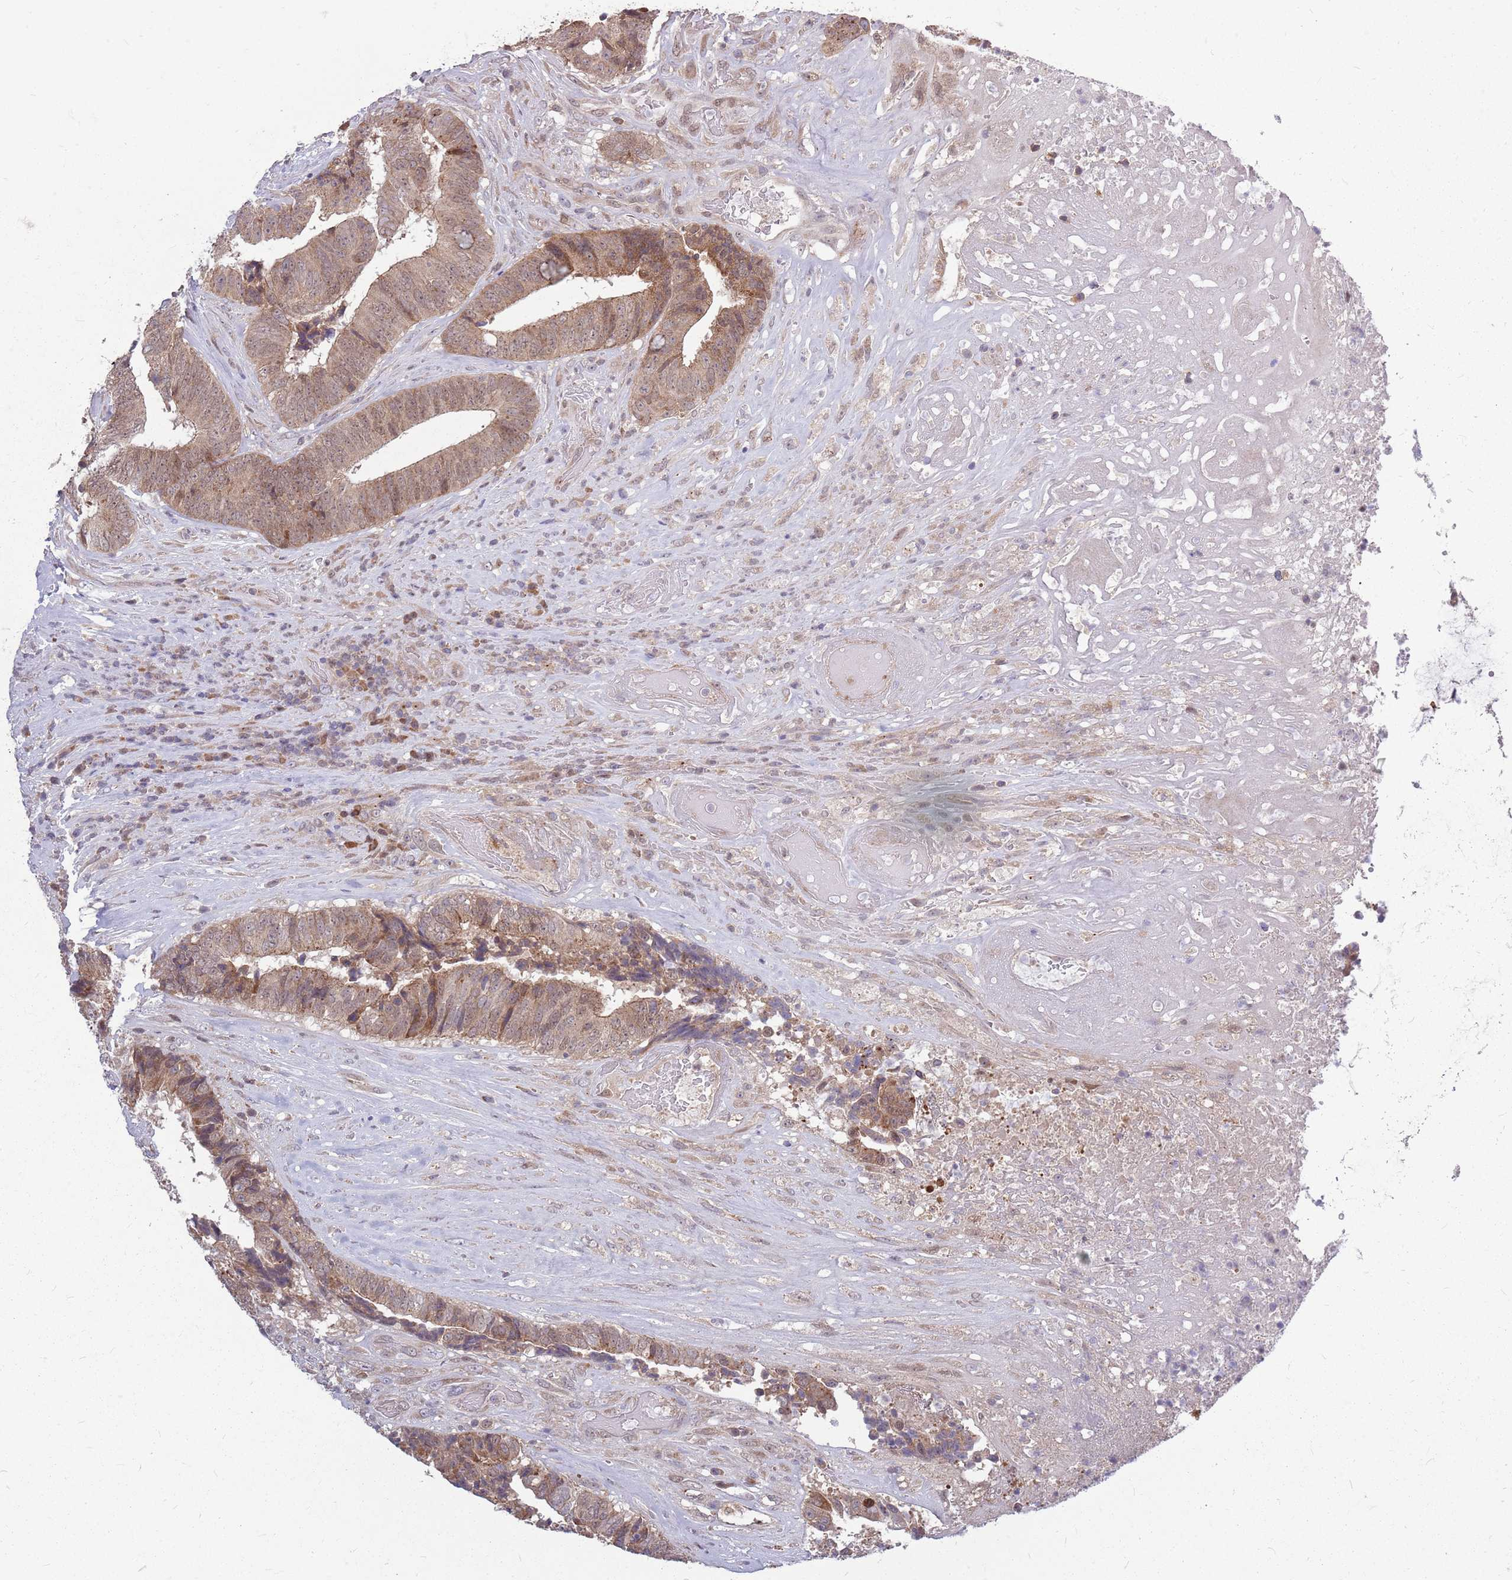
{"staining": {"intensity": "weak", "quantity": ">75%", "location": "cytoplasmic/membranous"}, "tissue": "colorectal cancer", "cell_type": "Tumor cells", "image_type": "cancer", "snomed": [{"axis": "morphology", "description": "Adenocarcinoma, NOS"}, {"axis": "topography", "description": "Rectum"}], "caption": "A high-resolution photomicrograph shows IHC staining of adenocarcinoma (colorectal), which reveals weak cytoplasmic/membranous expression in about >75% of tumor cells. Nuclei are stained in blue.", "gene": "PPP1R27", "patient": {"sex": "male", "age": 72}}